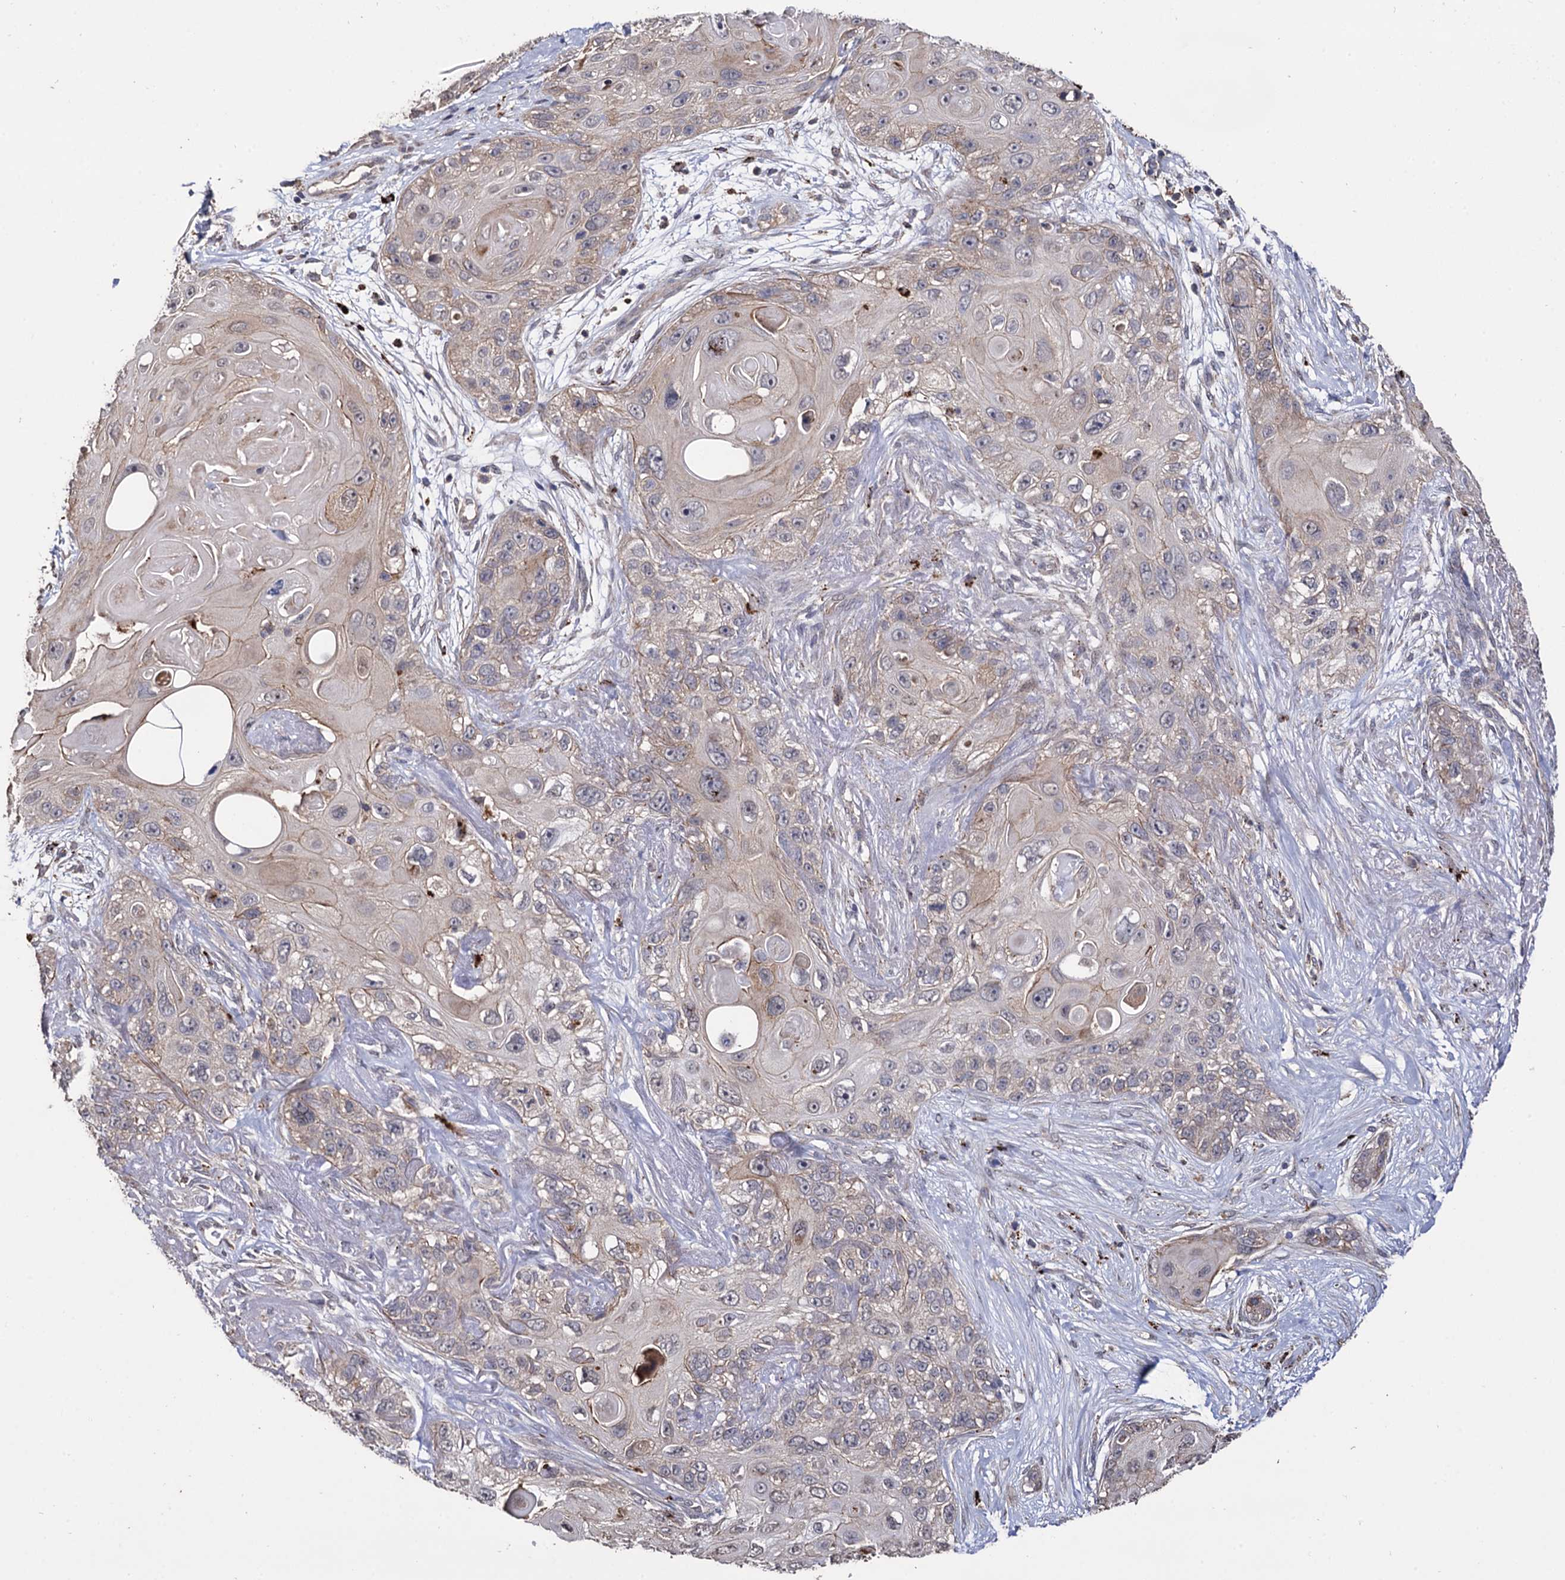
{"staining": {"intensity": "weak", "quantity": "<25%", "location": "cytoplasmic/membranous"}, "tissue": "skin cancer", "cell_type": "Tumor cells", "image_type": "cancer", "snomed": [{"axis": "morphology", "description": "Normal tissue, NOS"}, {"axis": "morphology", "description": "Squamous cell carcinoma, NOS"}, {"axis": "topography", "description": "Skin"}], "caption": "An image of skin cancer stained for a protein exhibits no brown staining in tumor cells.", "gene": "MICAL2", "patient": {"sex": "male", "age": 72}}